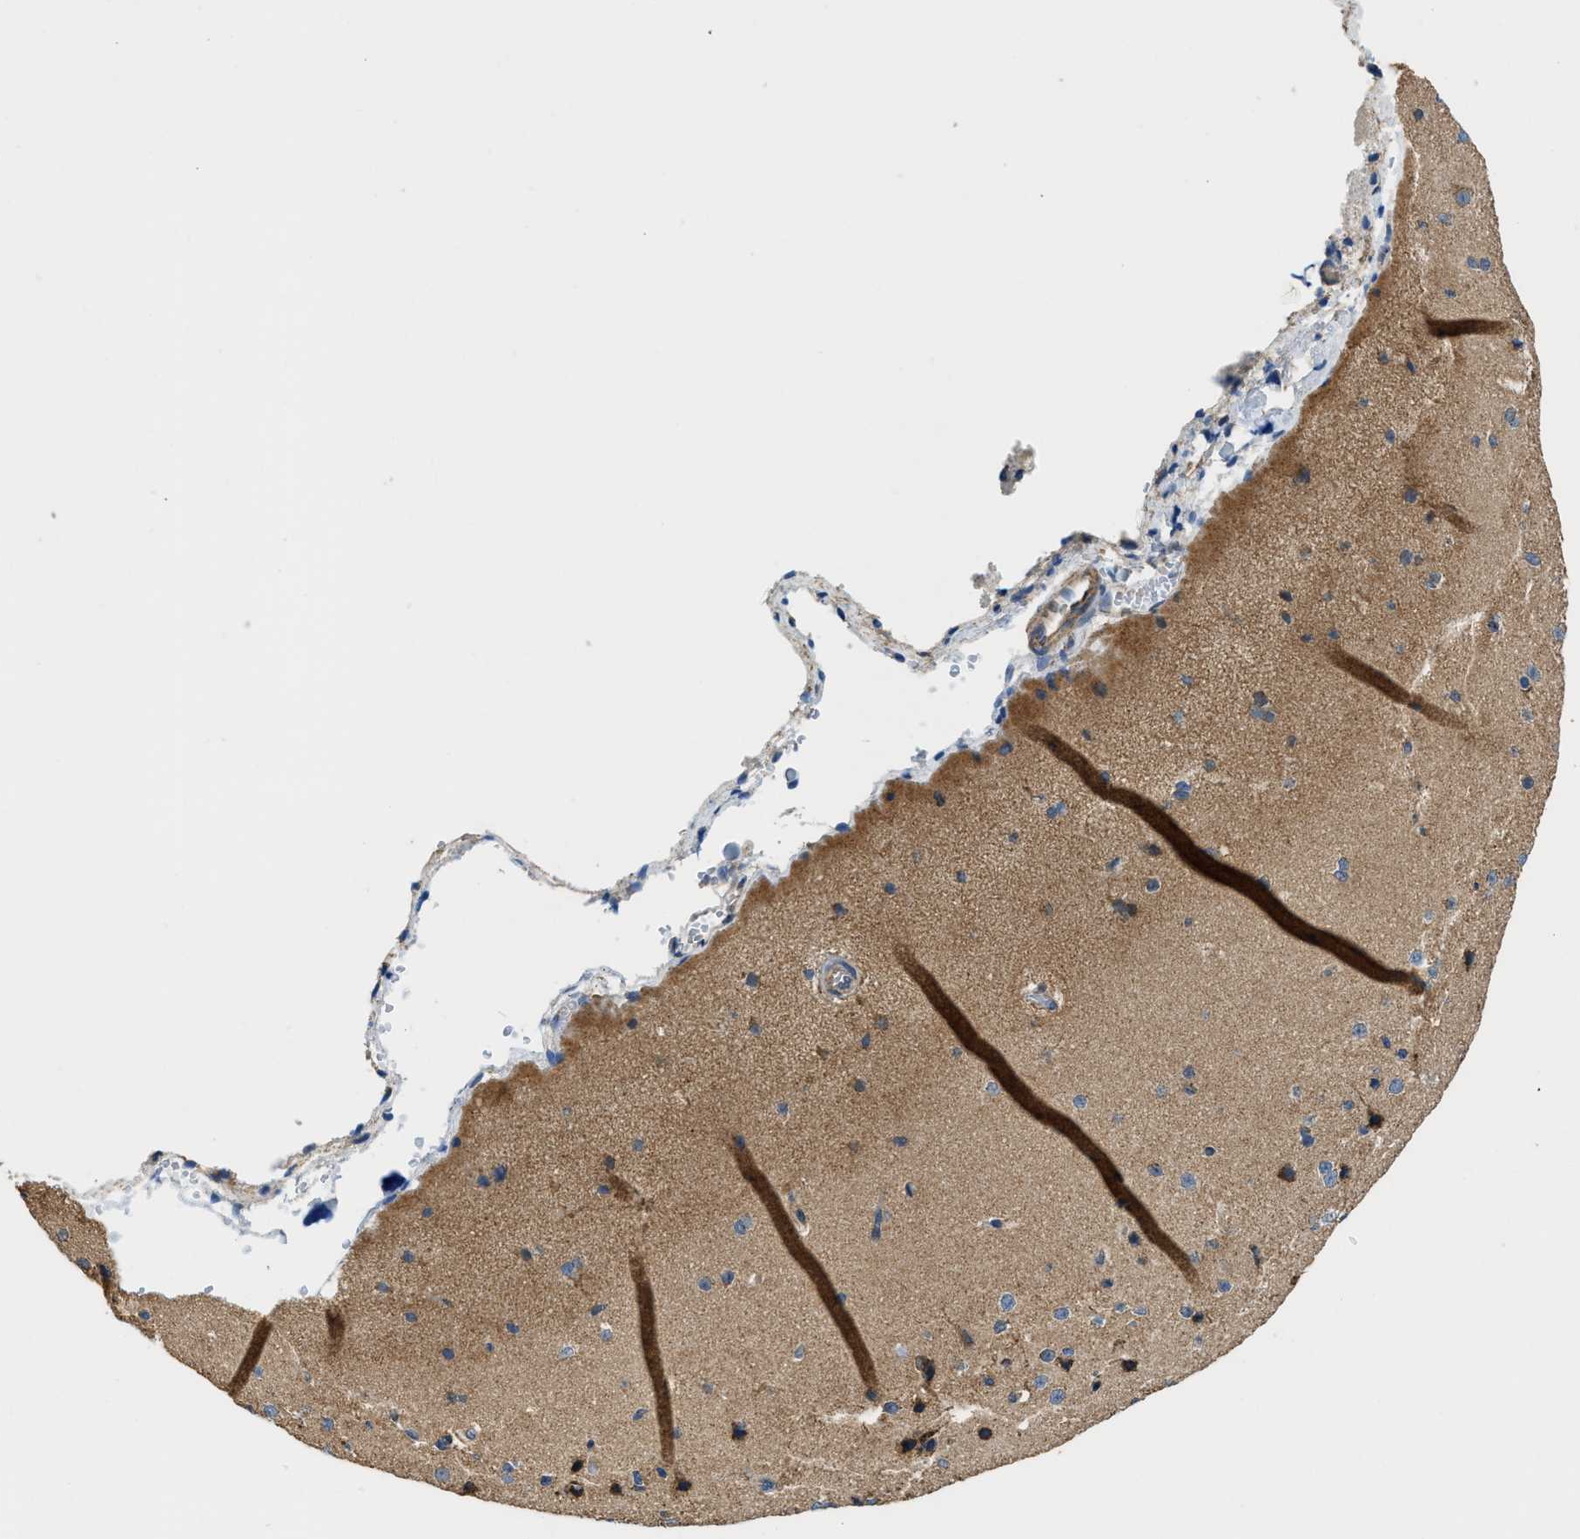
{"staining": {"intensity": "moderate", "quantity": "25%-75%", "location": "cytoplasmic/membranous"}, "tissue": "cerebral cortex", "cell_type": "Endothelial cells", "image_type": "normal", "snomed": [{"axis": "morphology", "description": "Normal tissue, NOS"}, {"axis": "morphology", "description": "Developmental malformation"}, {"axis": "topography", "description": "Cerebral cortex"}], "caption": "Immunohistochemical staining of normal cerebral cortex shows 25%-75% levels of moderate cytoplasmic/membranous protein staining in about 25%-75% of endothelial cells.", "gene": "STK33", "patient": {"sex": "female", "age": 30}}